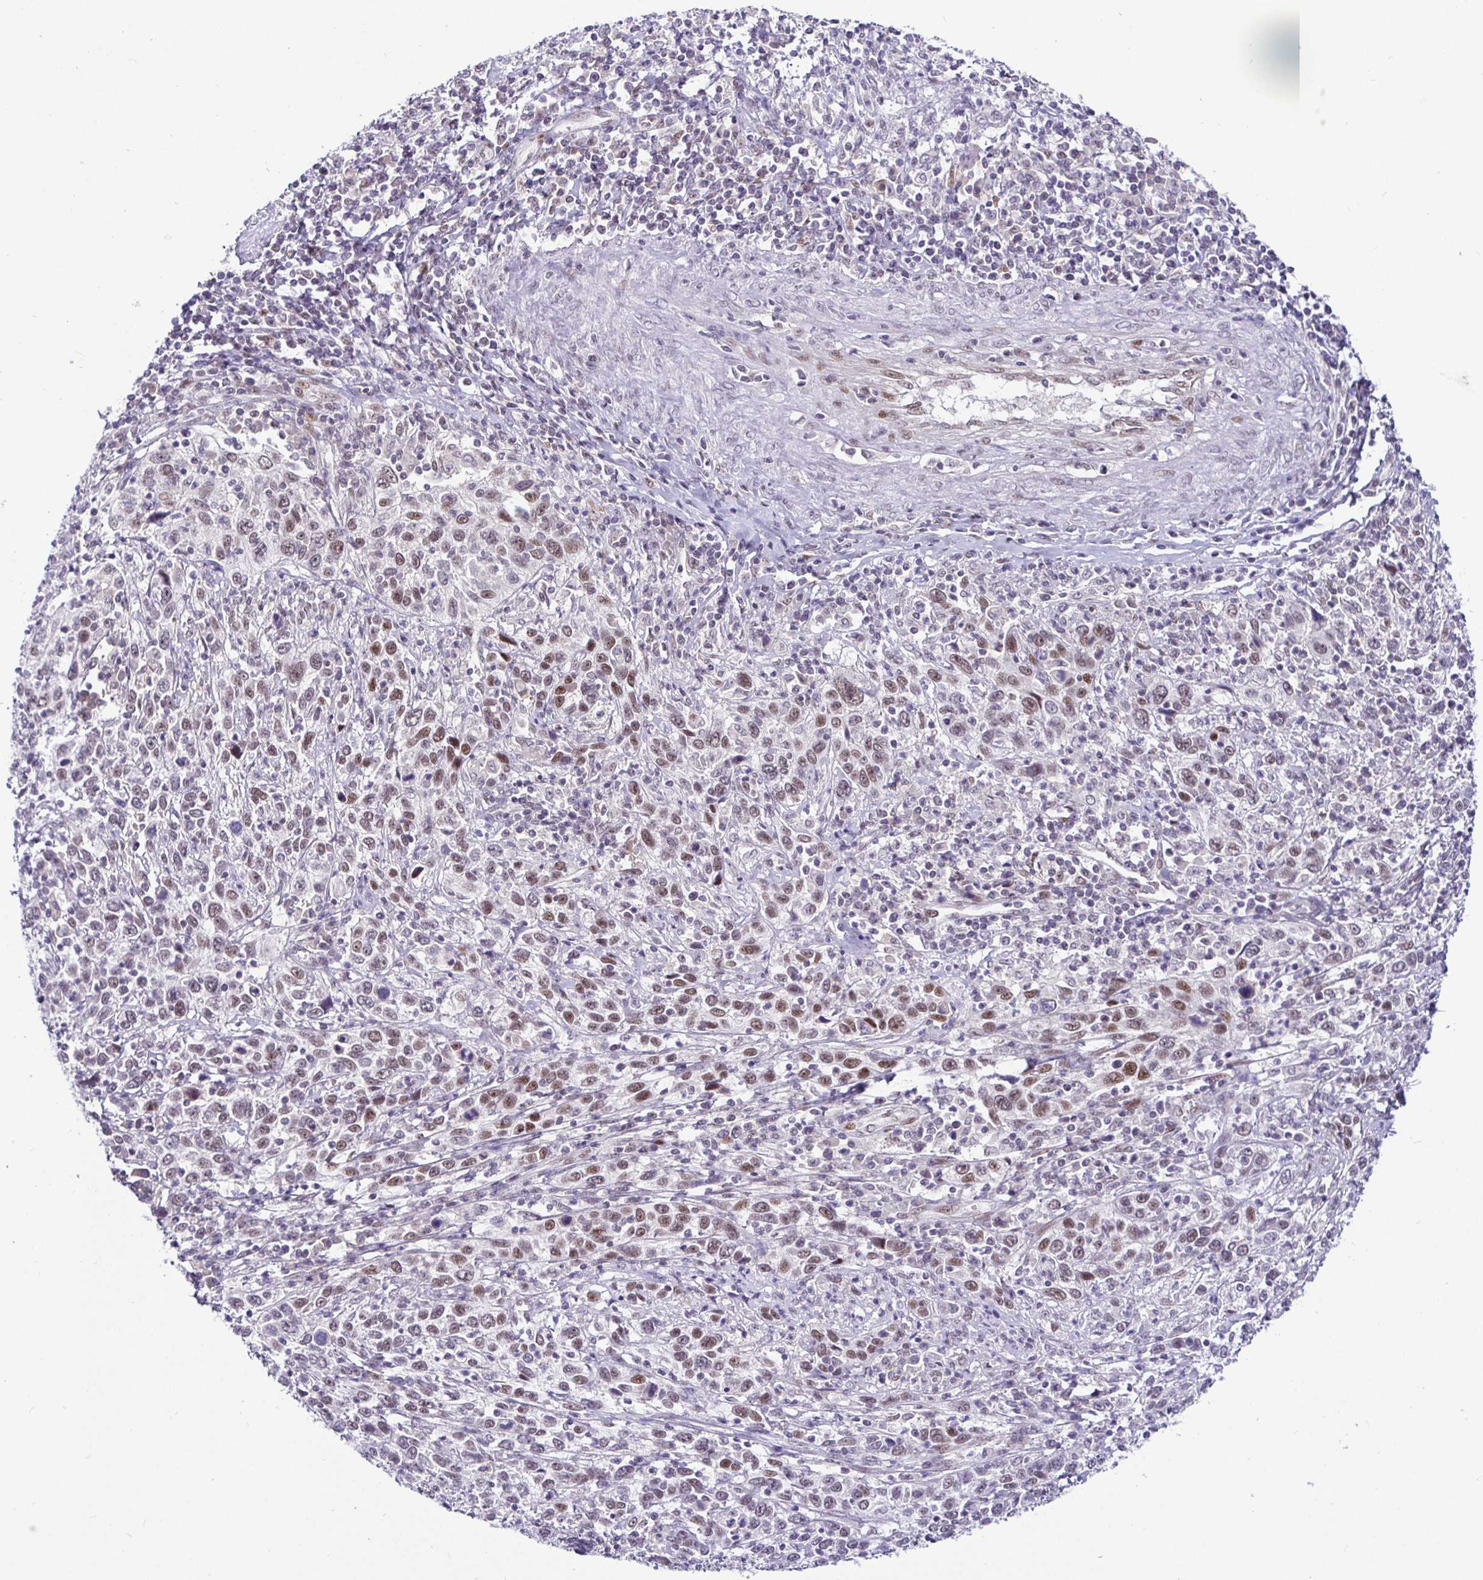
{"staining": {"intensity": "moderate", "quantity": ">75%", "location": "nuclear"}, "tissue": "cervical cancer", "cell_type": "Tumor cells", "image_type": "cancer", "snomed": [{"axis": "morphology", "description": "Squamous cell carcinoma, NOS"}, {"axis": "topography", "description": "Cervix"}], "caption": "Protein expression analysis of human squamous cell carcinoma (cervical) reveals moderate nuclear staining in approximately >75% of tumor cells. The staining was performed using DAB (3,3'-diaminobenzidine), with brown indicating positive protein expression. Nuclei are stained blue with hematoxylin.", "gene": "NUP188", "patient": {"sex": "female", "age": 46}}